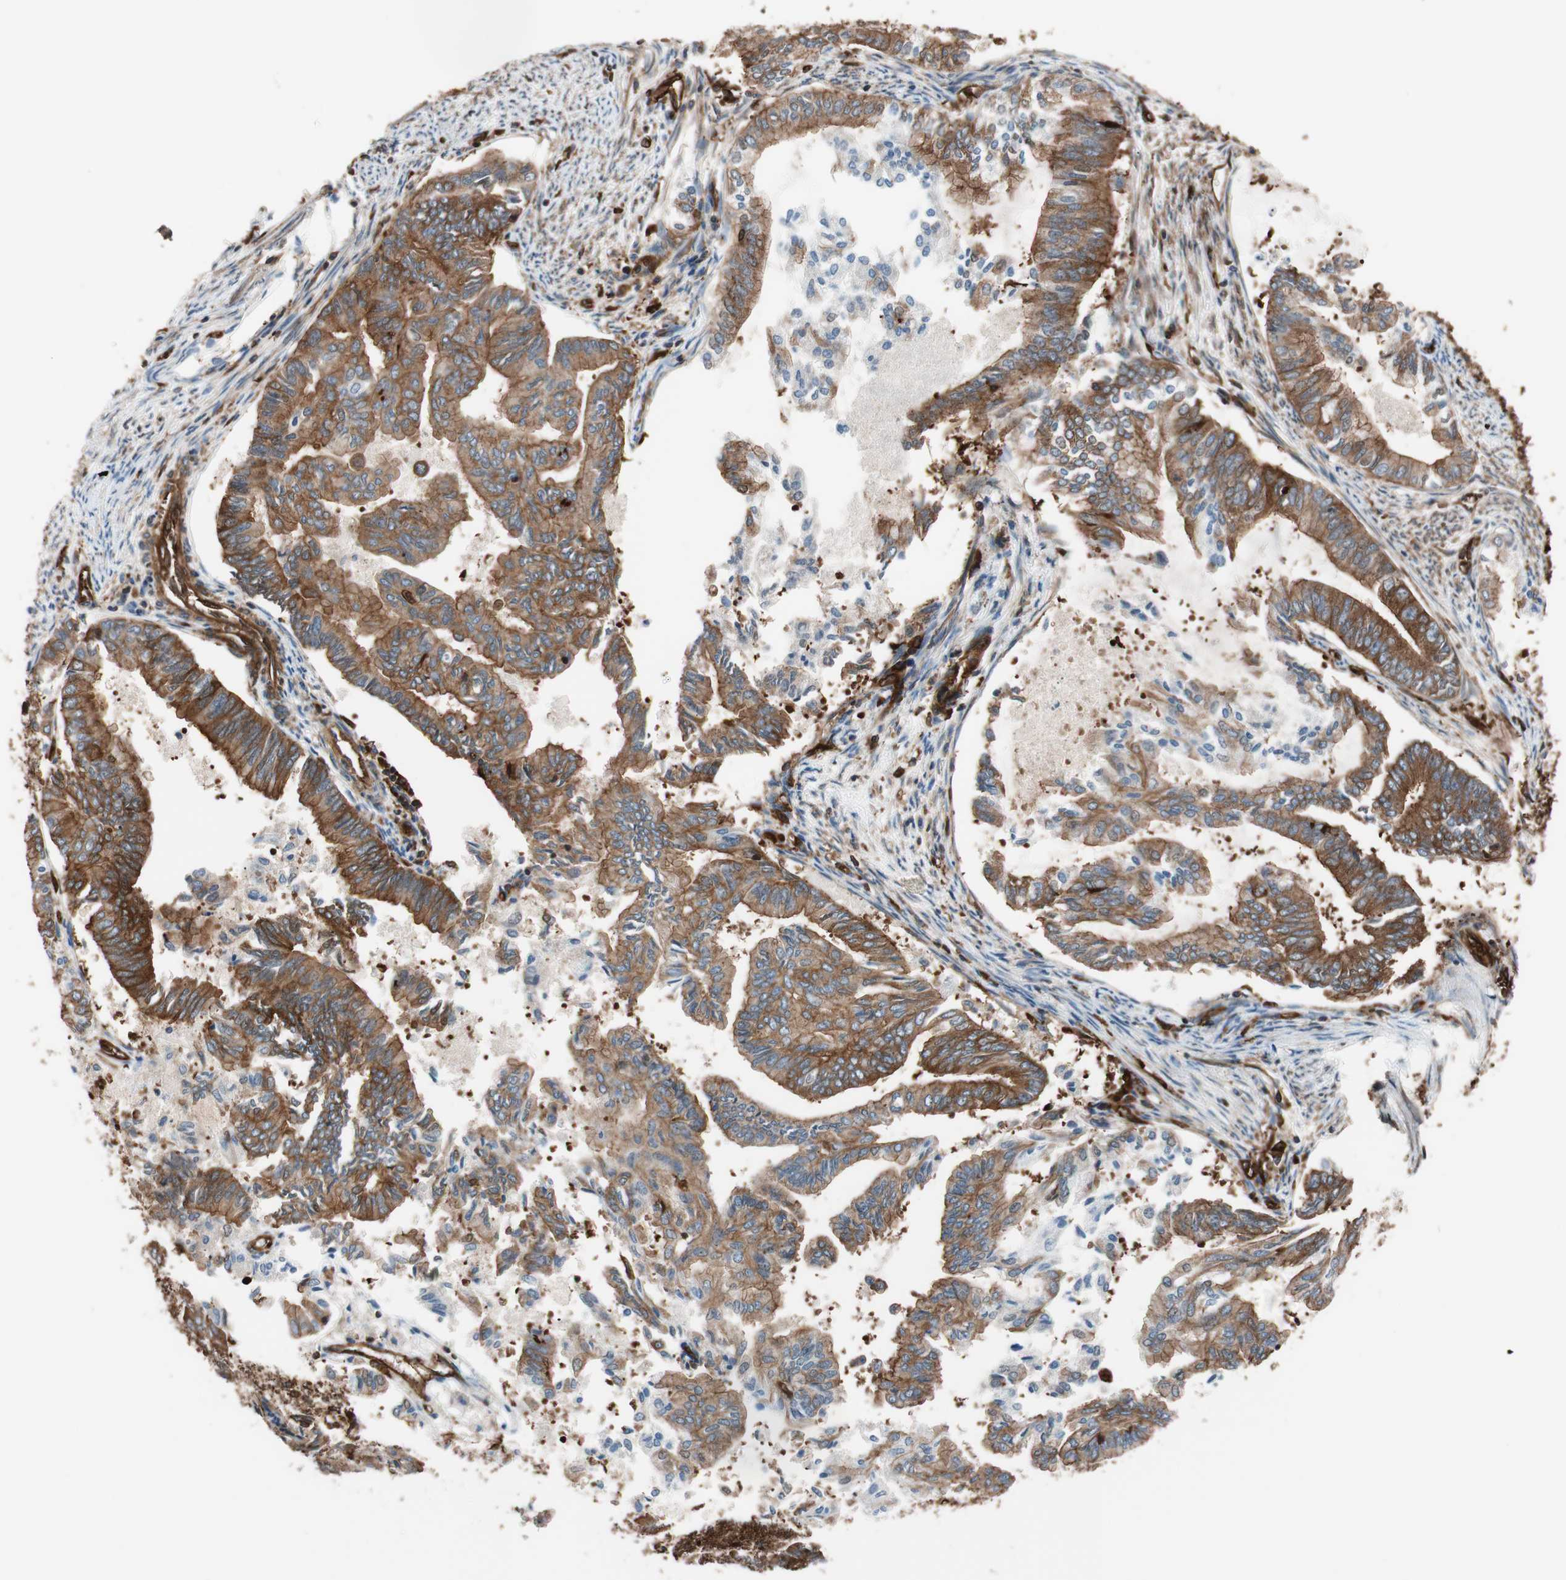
{"staining": {"intensity": "strong", "quantity": ">75%", "location": "cytoplasmic/membranous"}, "tissue": "endometrial cancer", "cell_type": "Tumor cells", "image_type": "cancer", "snomed": [{"axis": "morphology", "description": "Adenocarcinoma, NOS"}, {"axis": "topography", "description": "Endometrium"}], "caption": "IHC histopathology image of endometrial cancer stained for a protein (brown), which displays high levels of strong cytoplasmic/membranous positivity in approximately >75% of tumor cells.", "gene": "VASP", "patient": {"sex": "female", "age": 86}}